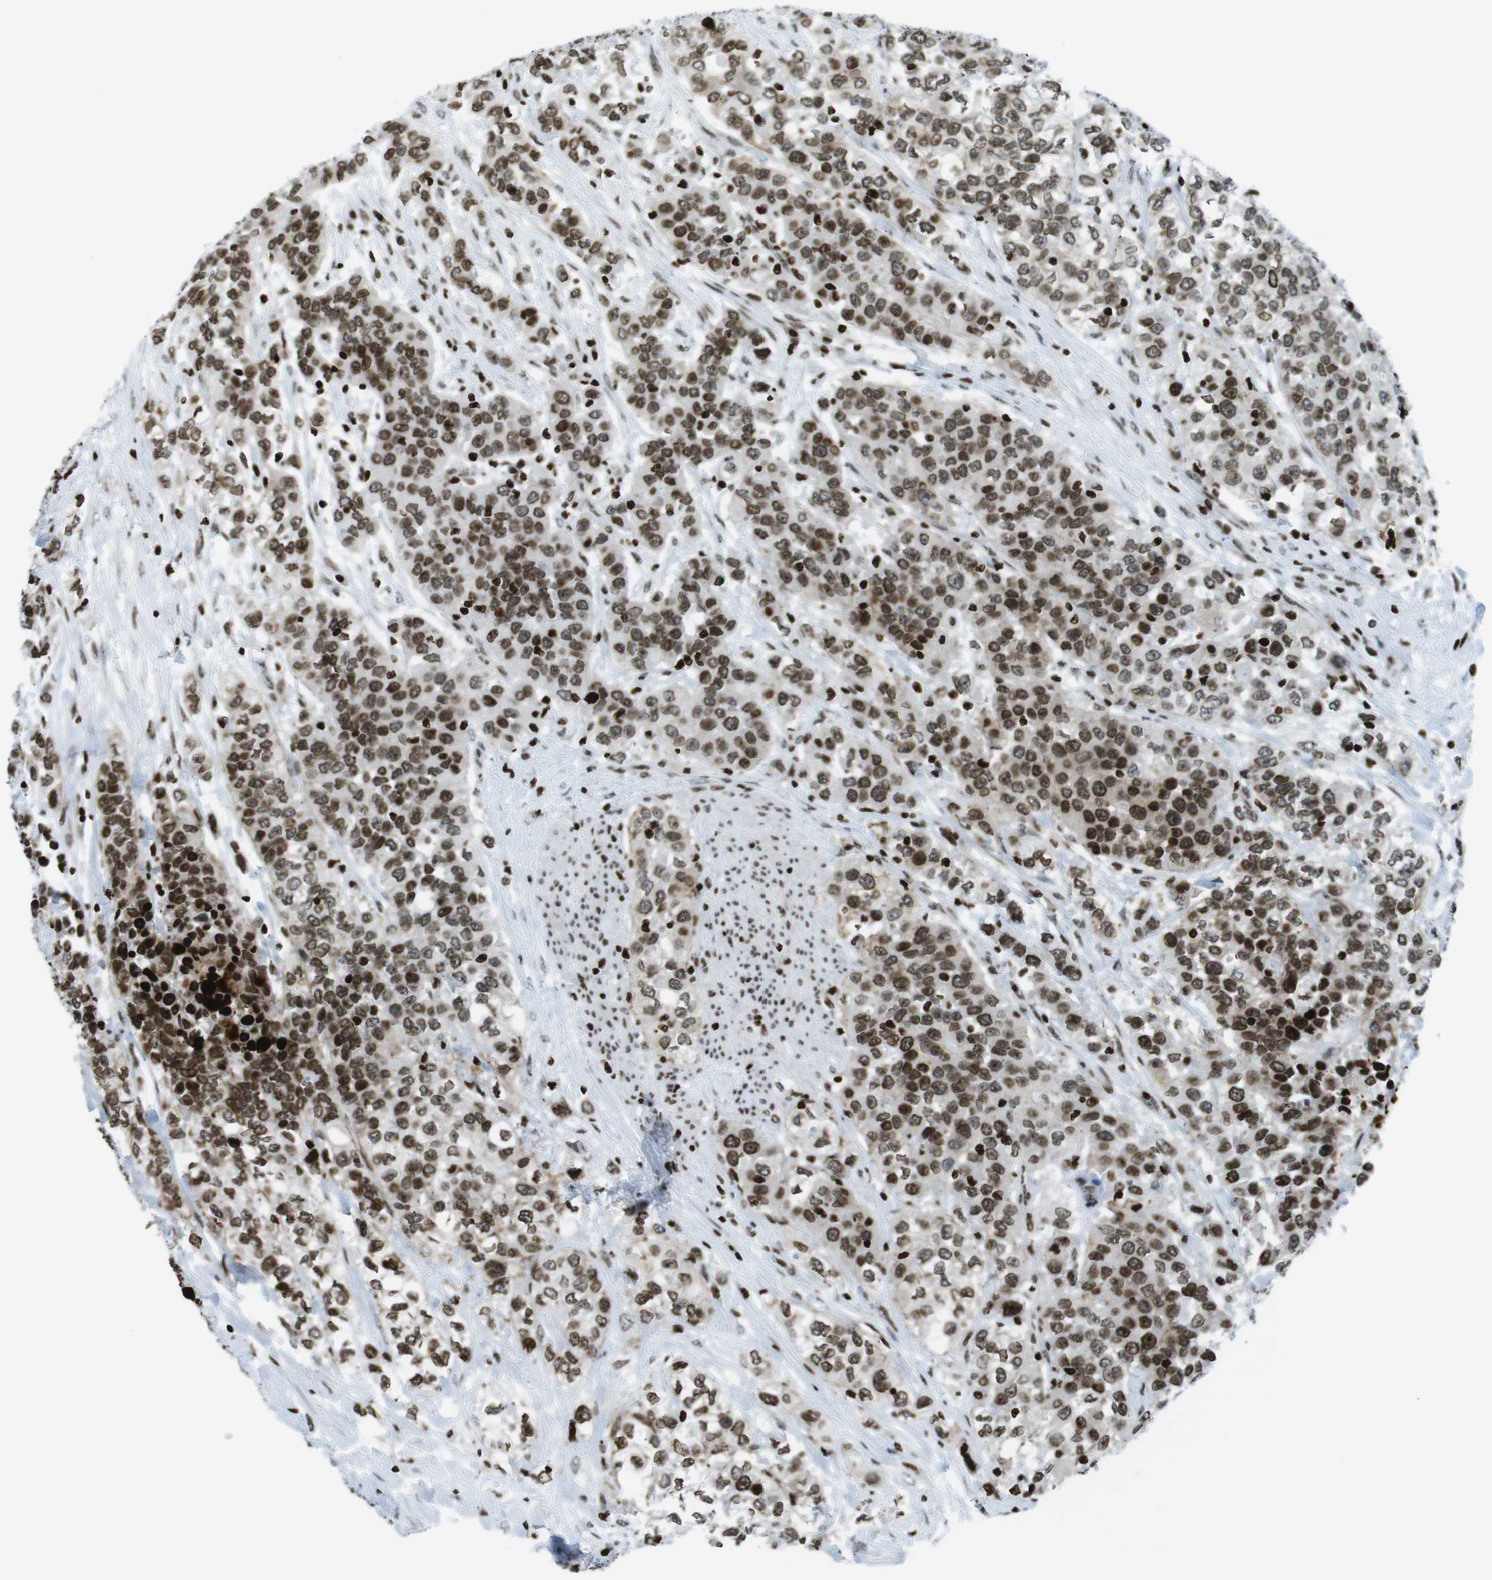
{"staining": {"intensity": "strong", "quantity": ">75%", "location": "nuclear"}, "tissue": "urothelial cancer", "cell_type": "Tumor cells", "image_type": "cancer", "snomed": [{"axis": "morphology", "description": "Urothelial carcinoma, High grade"}, {"axis": "topography", "description": "Urinary bladder"}], "caption": "Protein expression analysis of urothelial cancer reveals strong nuclear staining in approximately >75% of tumor cells.", "gene": "H2AC8", "patient": {"sex": "female", "age": 80}}